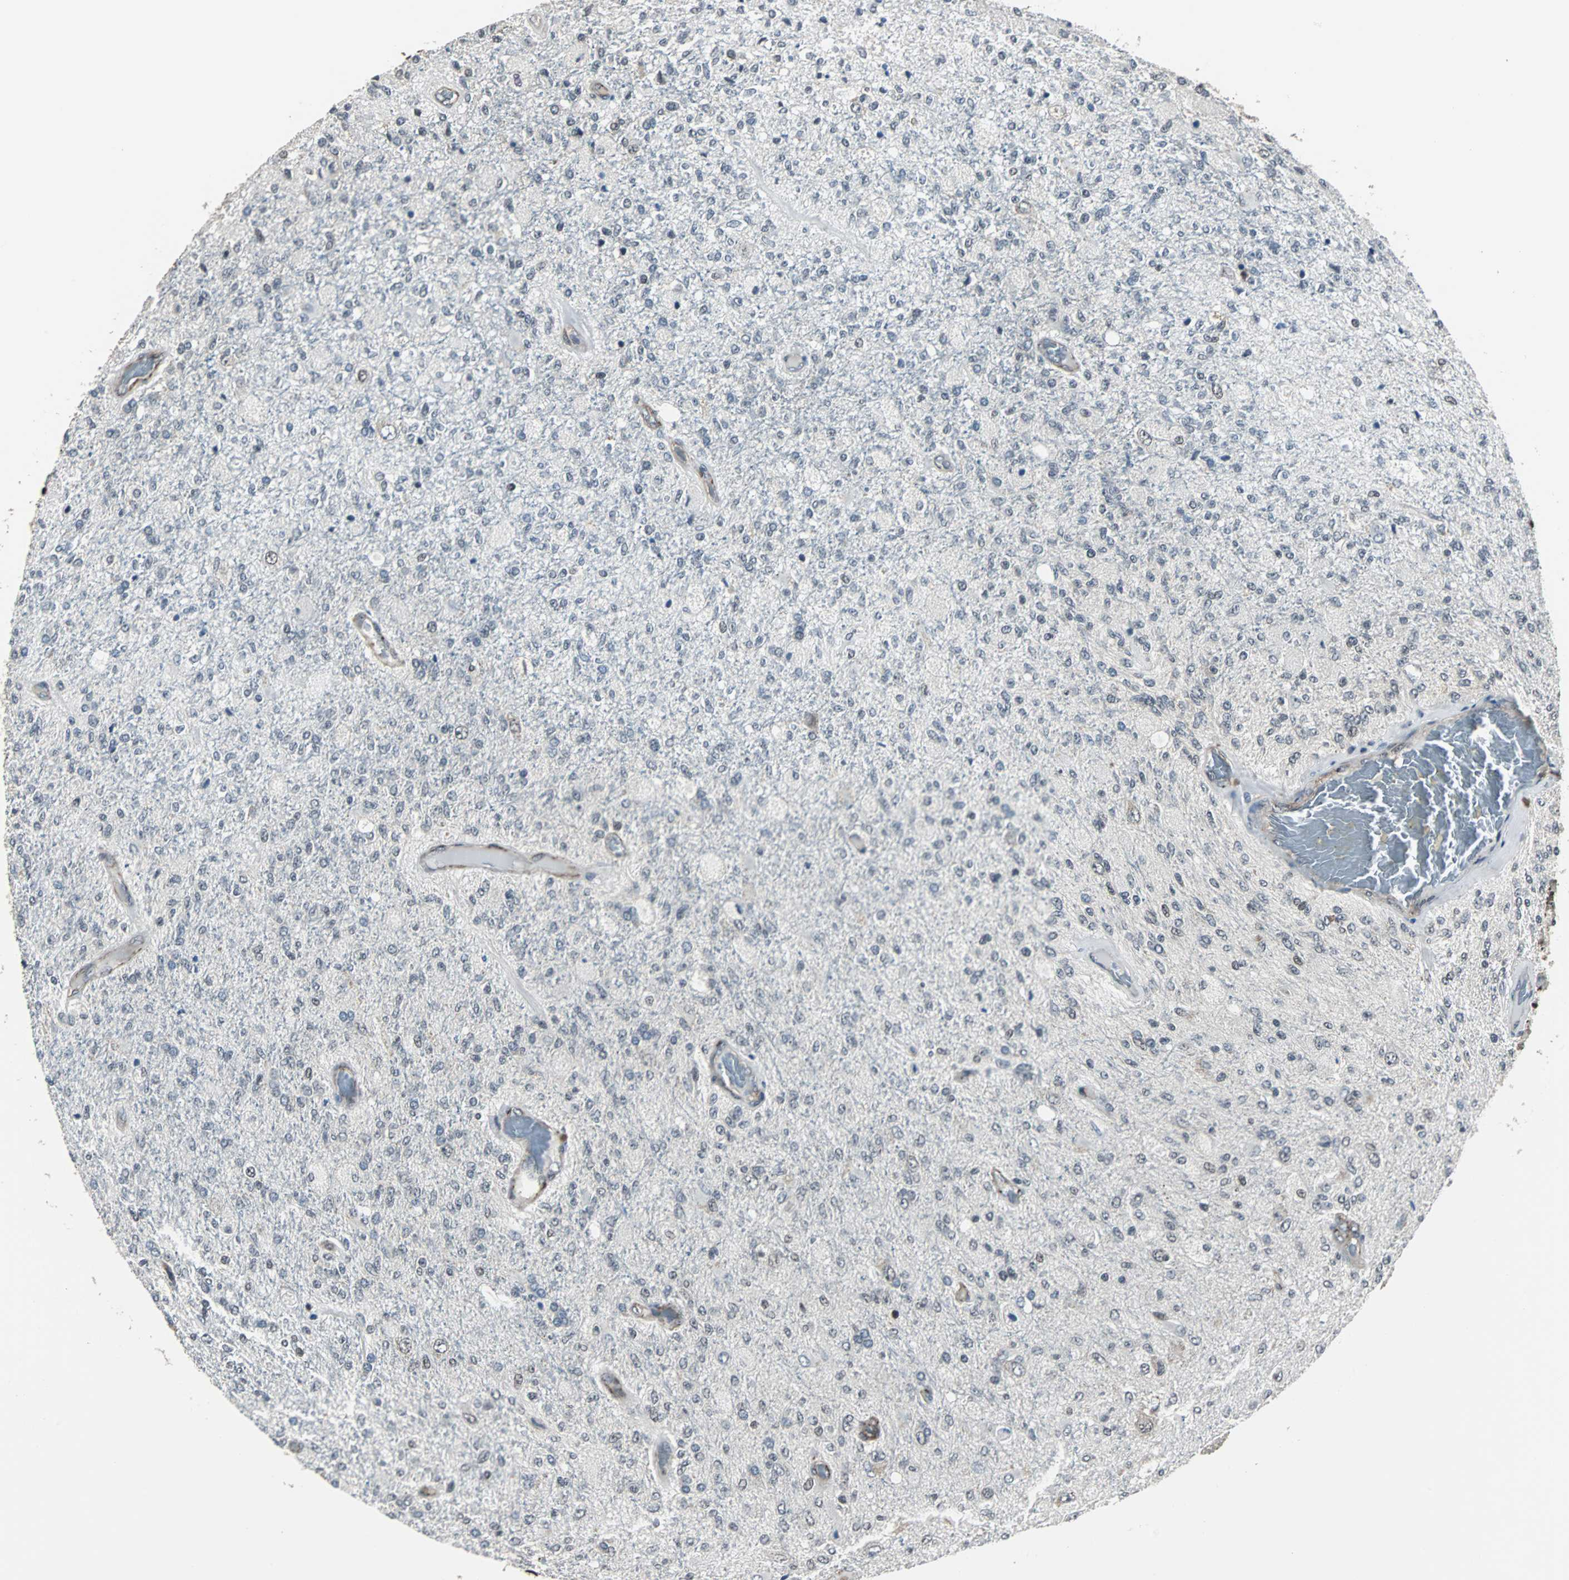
{"staining": {"intensity": "moderate", "quantity": "25%-75%", "location": "cytoplasmic/membranous,nuclear"}, "tissue": "glioma", "cell_type": "Tumor cells", "image_type": "cancer", "snomed": [{"axis": "morphology", "description": "Normal tissue, NOS"}, {"axis": "morphology", "description": "Glioma, malignant, High grade"}, {"axis": "topography", "description": "Cerebral cortex"}], "caption": "This is an image of IHC staining of glioma, which shows moderate expression in the cytoplasmic/membranous and nuclear of tumor cells.", "gene": "MKX", "patient": {"sex": "male", "age": 77}}